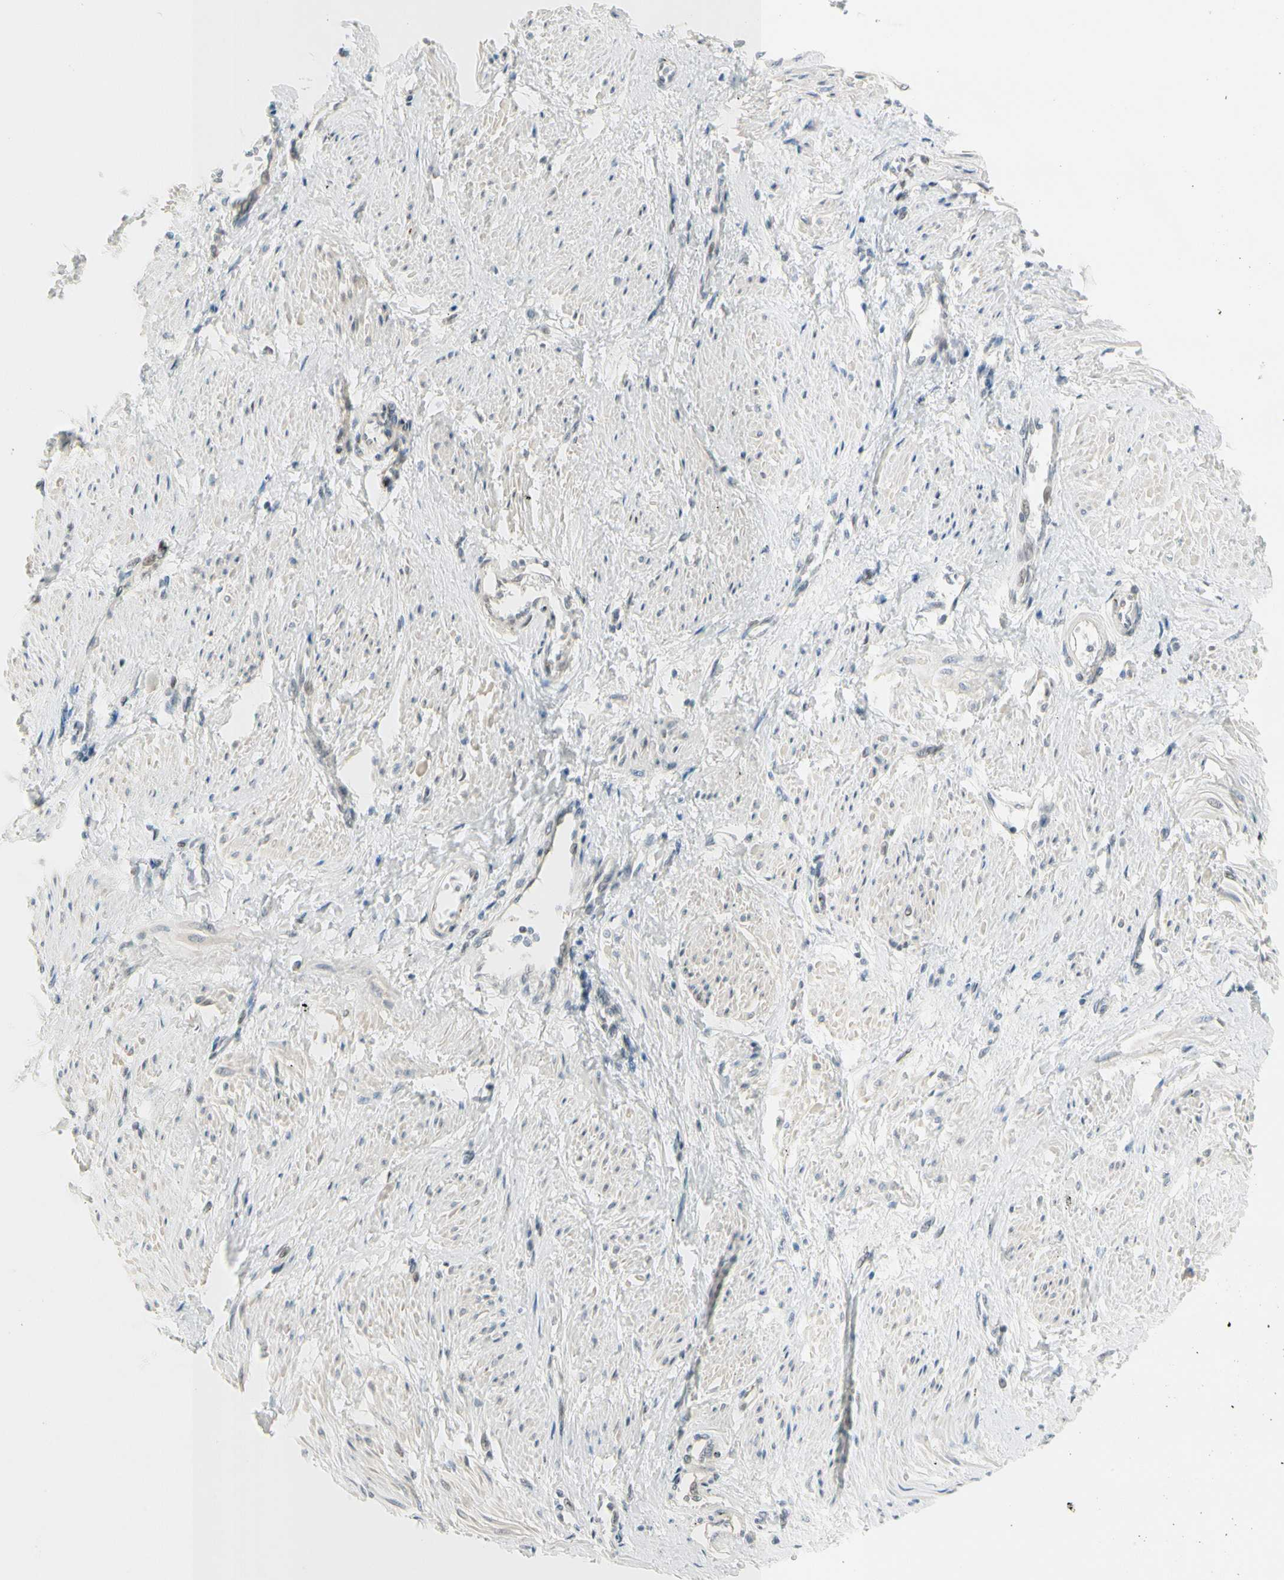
{"staining": {"intensity": "weak", "quantity": "<25%", "location": "nuclear"}, "tissue": "smooth muscle", "cell_type": "Smooth muscle cells", "image_type": "normal", "snomed": [{"axis": "morphology", "description": "Normal tissue, NOS"}, {"axis": "topography", "description": "Smooth muscle"}, {"axis": "topography", "description": "Uterus"}], "caption": "Immunohistochemistry micrograph of normal smooth muscle: human smooth muscle stained with DAB demonstrates no significant protein positivity in smooth muscle cells.", "gene": "B4GALNT1", "patient": {"sex": "female", "age": 39}}